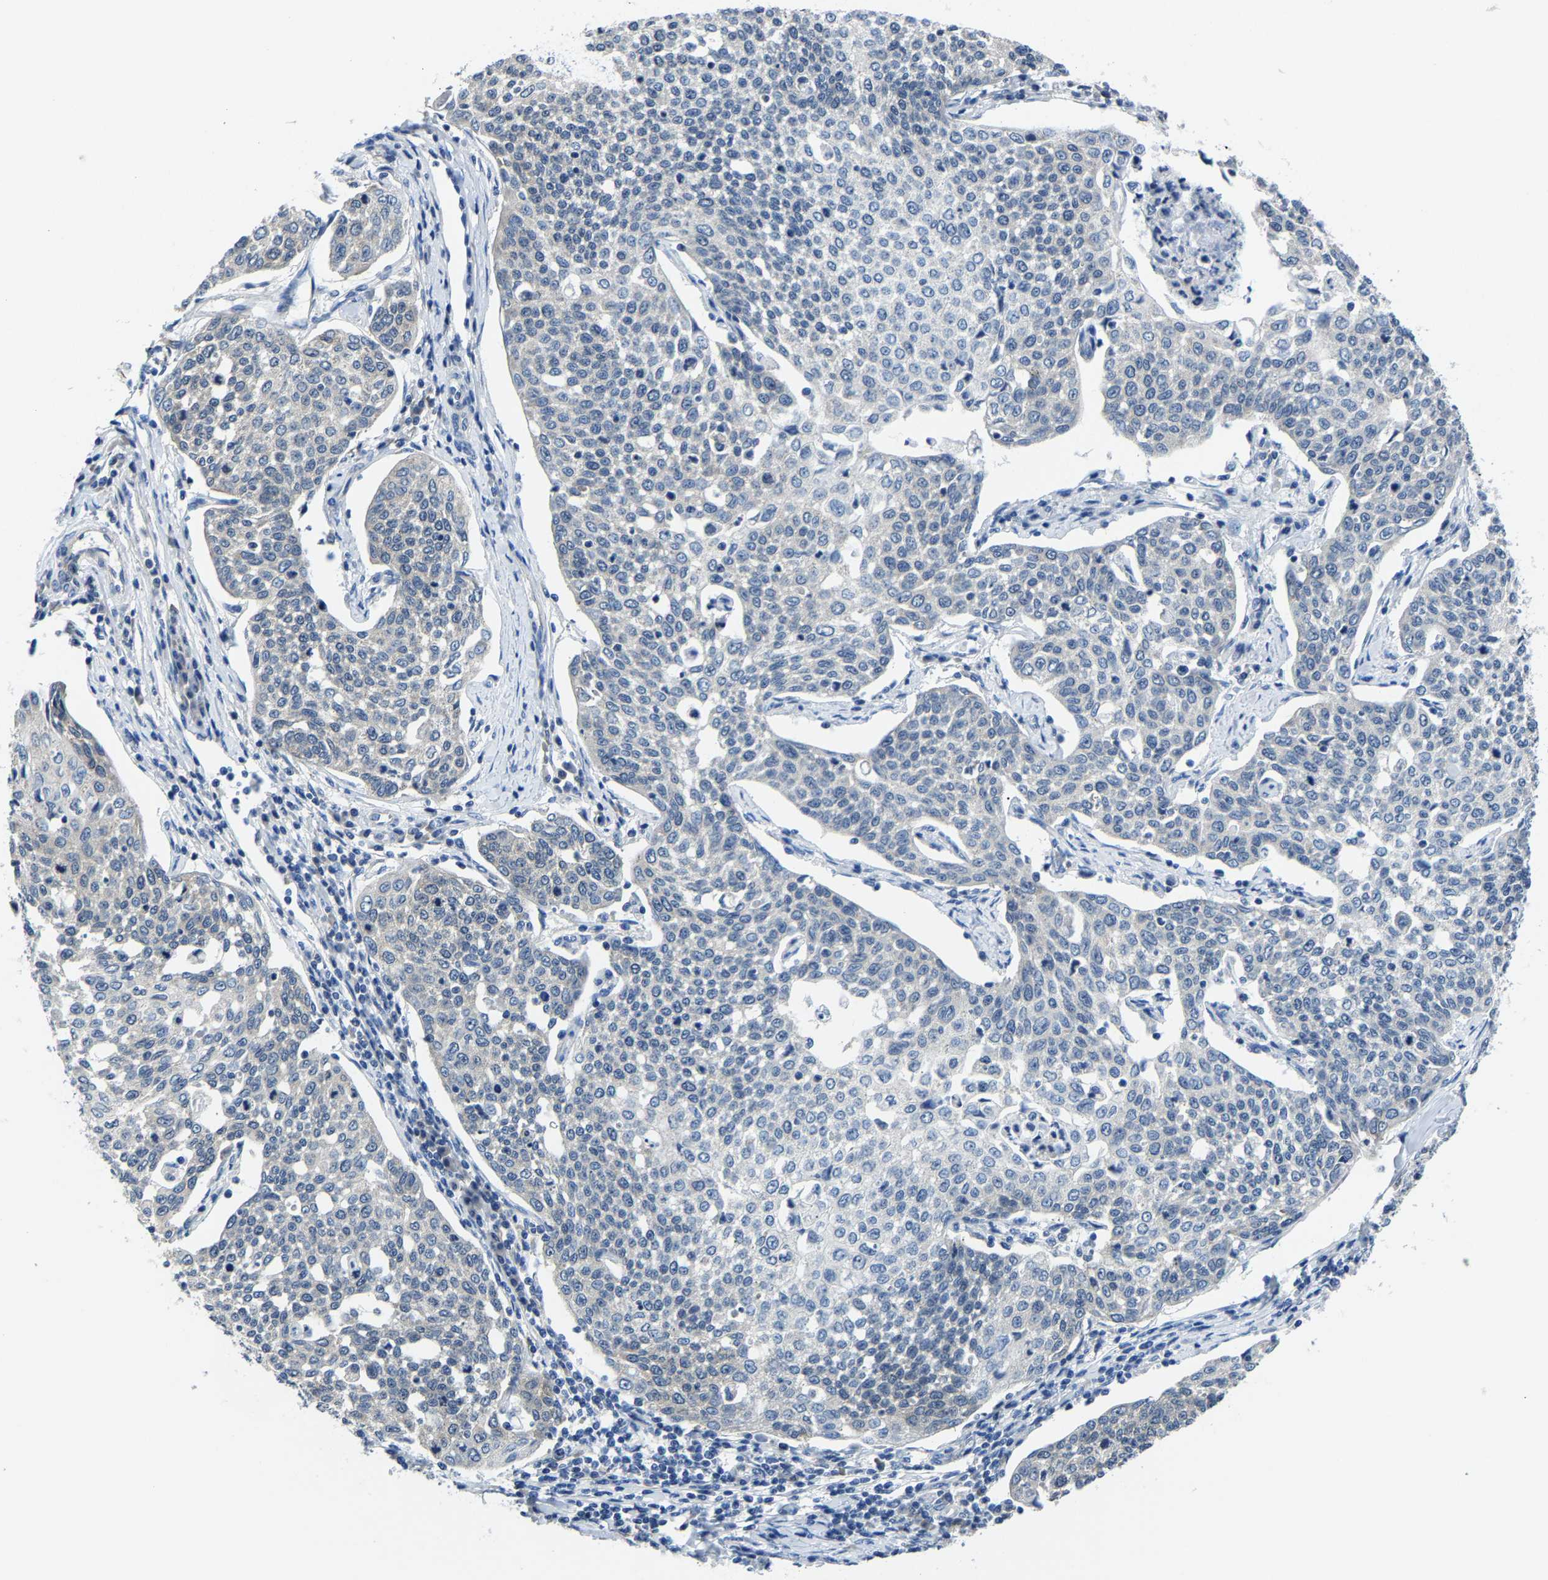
{"staining": {"intensity": "negative", "quantity": "none", "location": "none"}, "tissue": "cervical cancer", "cell_type": "Tumor cells", "image_type": "cancer", "snomed": [{"axis": "morphology", "description": "Squamous cell carcinoma, NOS"}, {"axis": "topography", "description": "Cervix"}], "caption": "The micrograph exhibits no significant staining in tumor cells of cervical cancer (squamous cell carcinoma).", "gene": "G3BP2", "patient": {"sex": "female", "age": 34}}